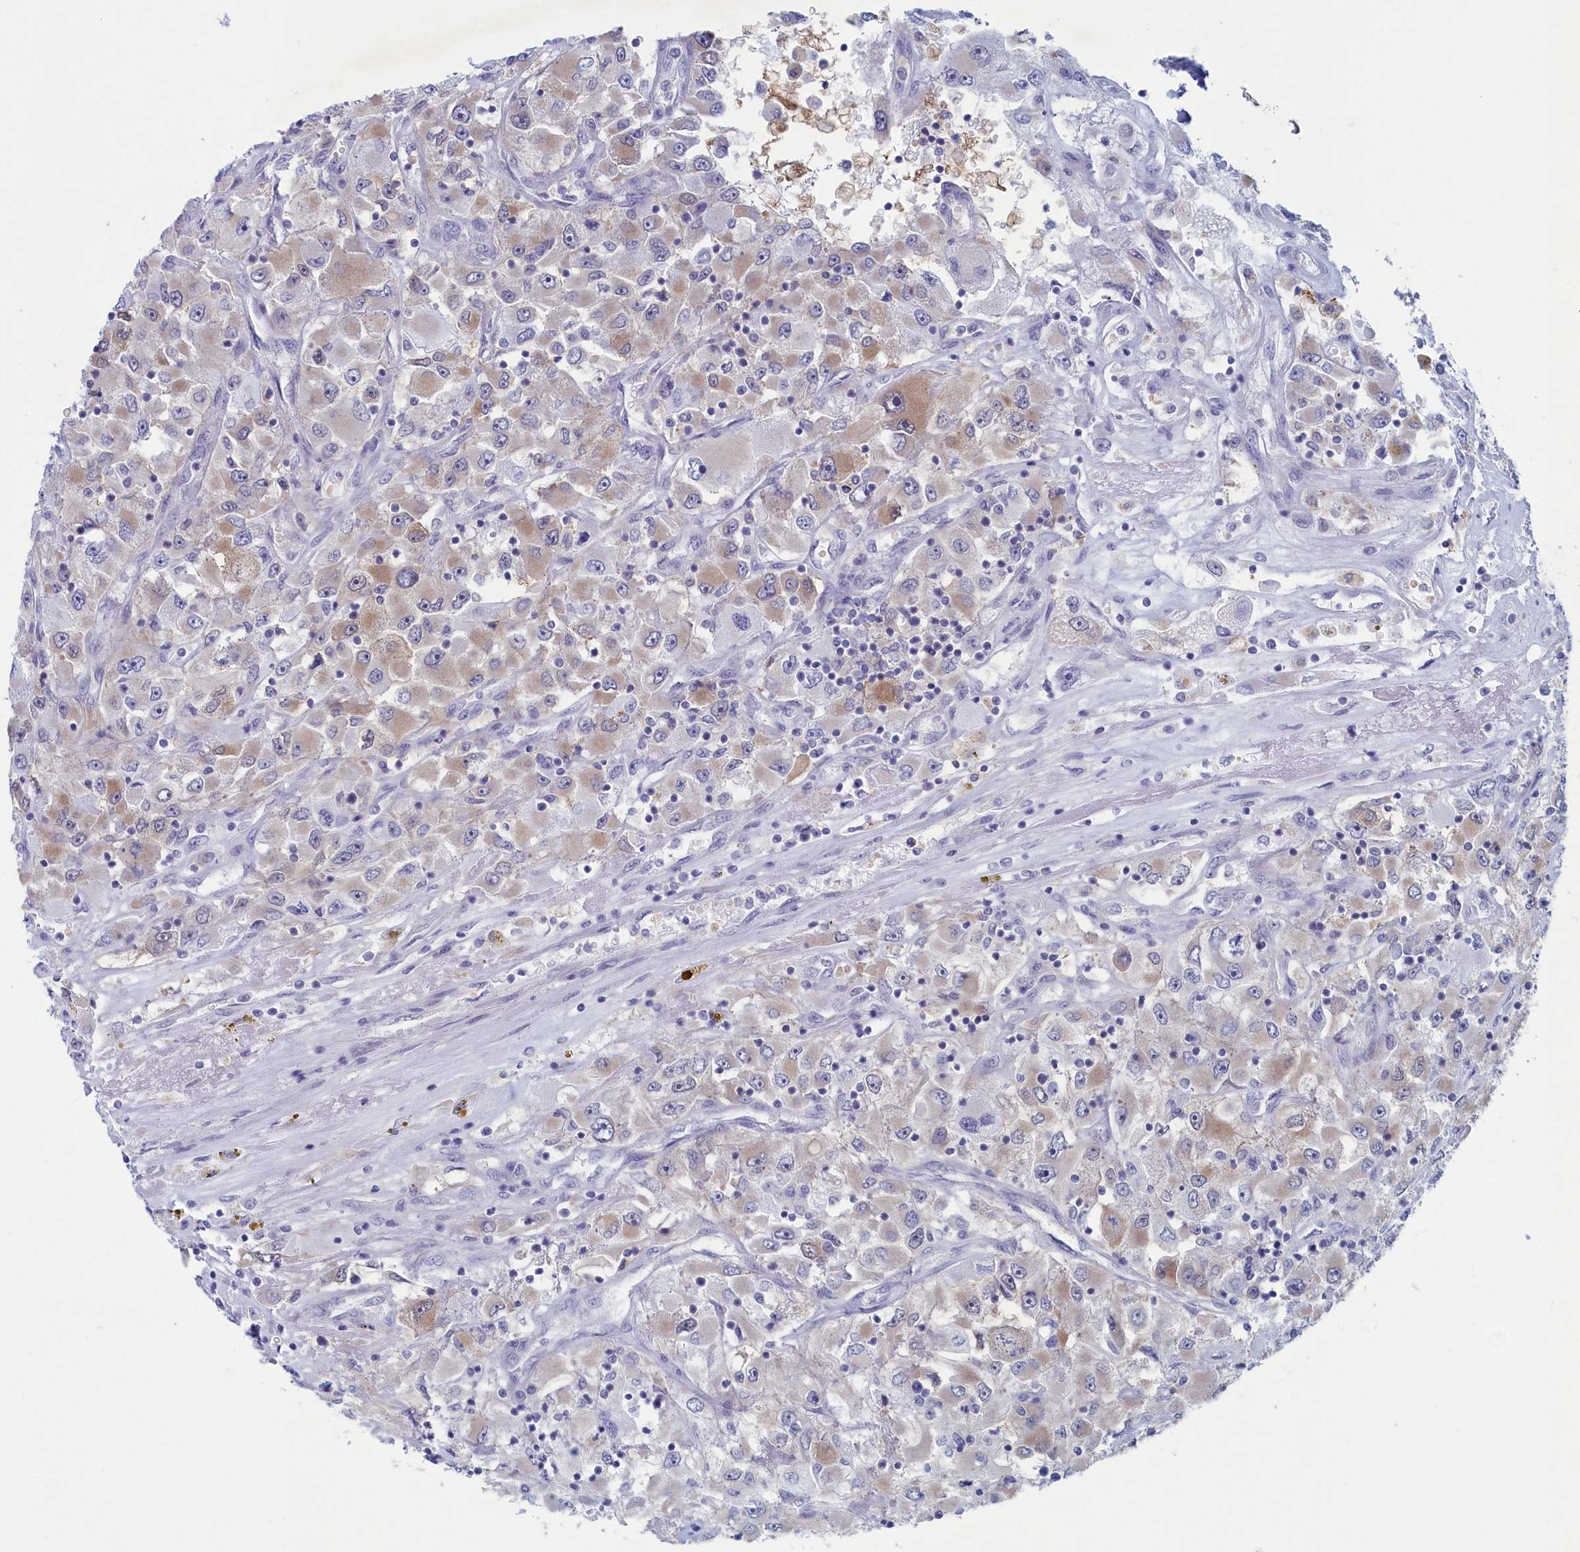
{"staining": {"intensity": "weak", "quantity": "<25%", "location": "cytoplasmic/membranous"}, "tissue": "renal cancer", "cell_type": "Tumor cells", "image_type": "cancer", "snomed": [{"axis": "morphology", "description": "Adenocarcinoma, NOS"}, {"axis": "topography", "description": "Kidney"}], "caption": "IHC micrograph of adenocarcinoma (renal) stained for a protein (brown), which reveals no staining in tumor cells. (Brightfield microscopy of DAB IHC at high magnification).", "gene": "WDR76", "patient": {"sex": "female", "age": 52}}